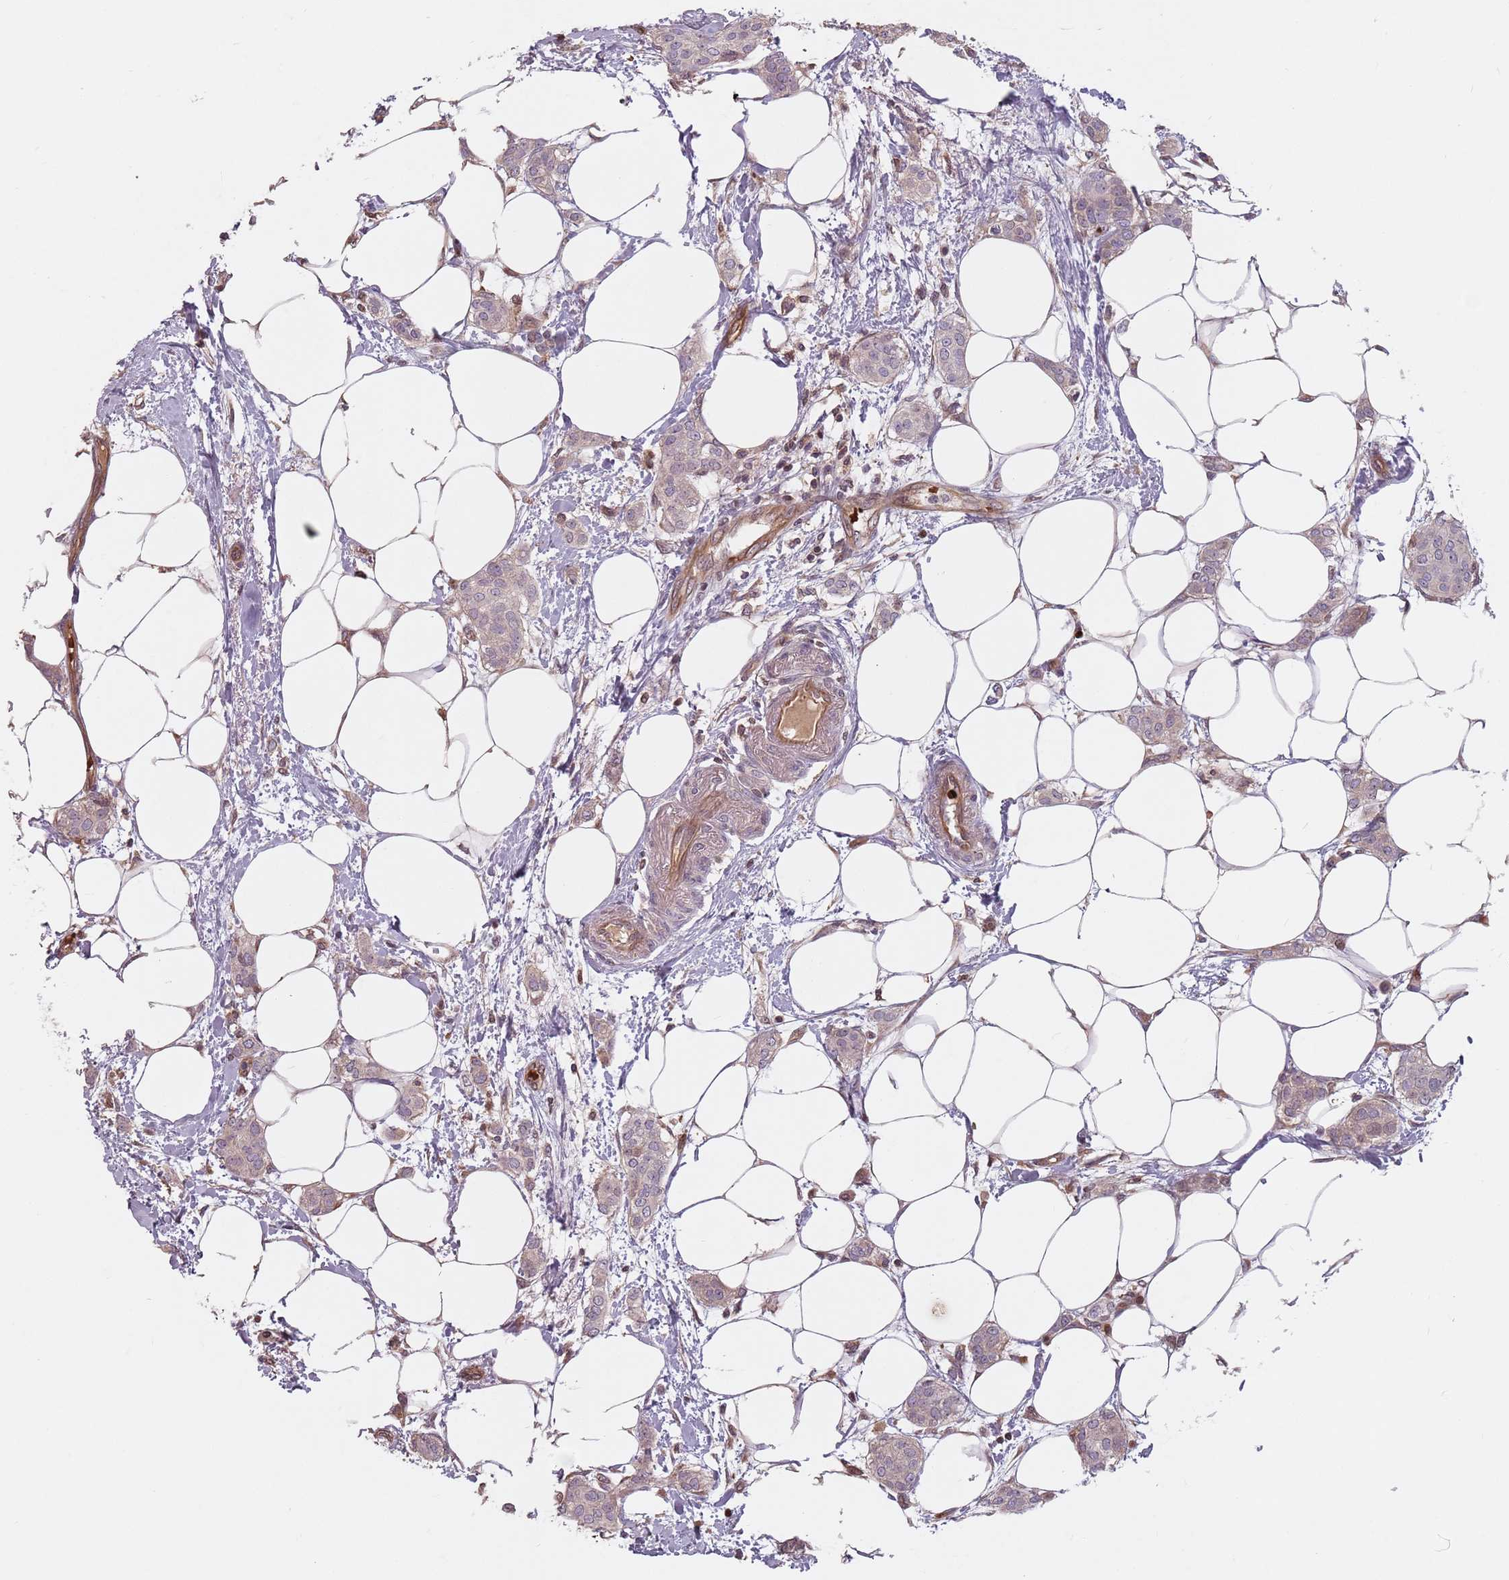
{"staining": {"intensity": "negative", "quantity": "none", "location": "none"}, "tissue": "breast cancer", "cell_type": "Tumor cells", "image_type": "cancer", "snomed": [{"axis": "morphology", "description": "Duct carcinoma"}, {"axis": "topography", "description": "Breast"}], "caption": "Immunohistochemistry photomicrograph of neoplastic tissue: breast cancer stained with DAB (3,3'-diaminobenzidine) demonstrates no significant protein positivity in tumor cells. (DAB immunohistochemistry, high magnification).", "gene": "GPR180", "patient": {"sex": "female", "age": 72}}